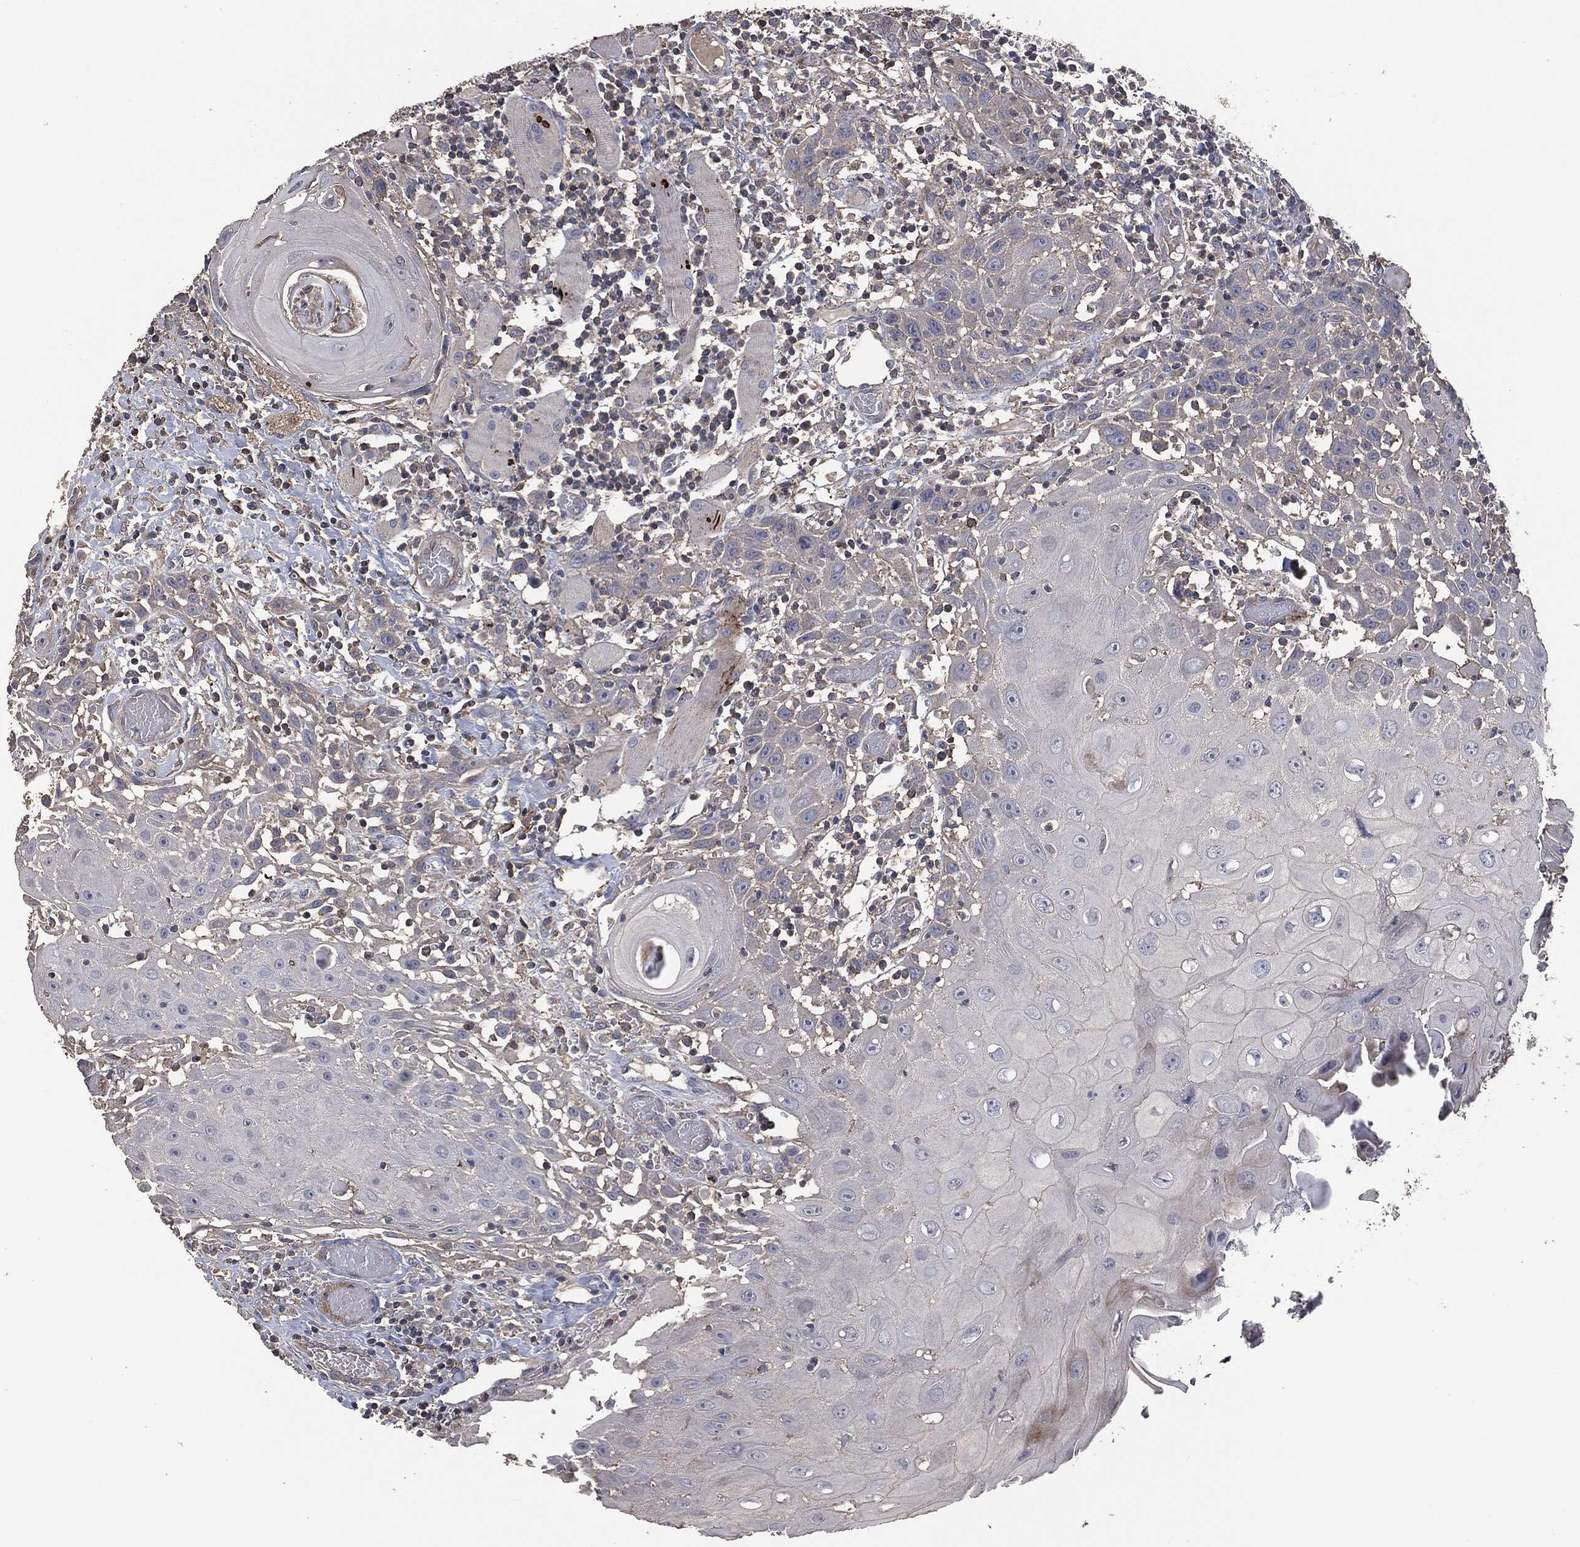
{"staining": {"intensity": "negative", "quantity": "none", "location": "none"}, "tissue": "head and neck cancer", "cell_type": "Tumor cells", "image_type": "cancer", "snomed": [{"axis": "morphology", "description": "Normal tissue, NOS"}, {"axis": "morphology", "description": "Squamous cell carcinoma, NOS"}, {"axis": "topography", "description": "Oral tissue"}, {"axis": "topography", "description": "Head-Neck"}], "caption": "This is a image of immunohistochemistry staining of head and neck cancer, which shows no staining in tumor cells.", "gene": "MSLN", "patient": {"sex": "male", "age": 71}}